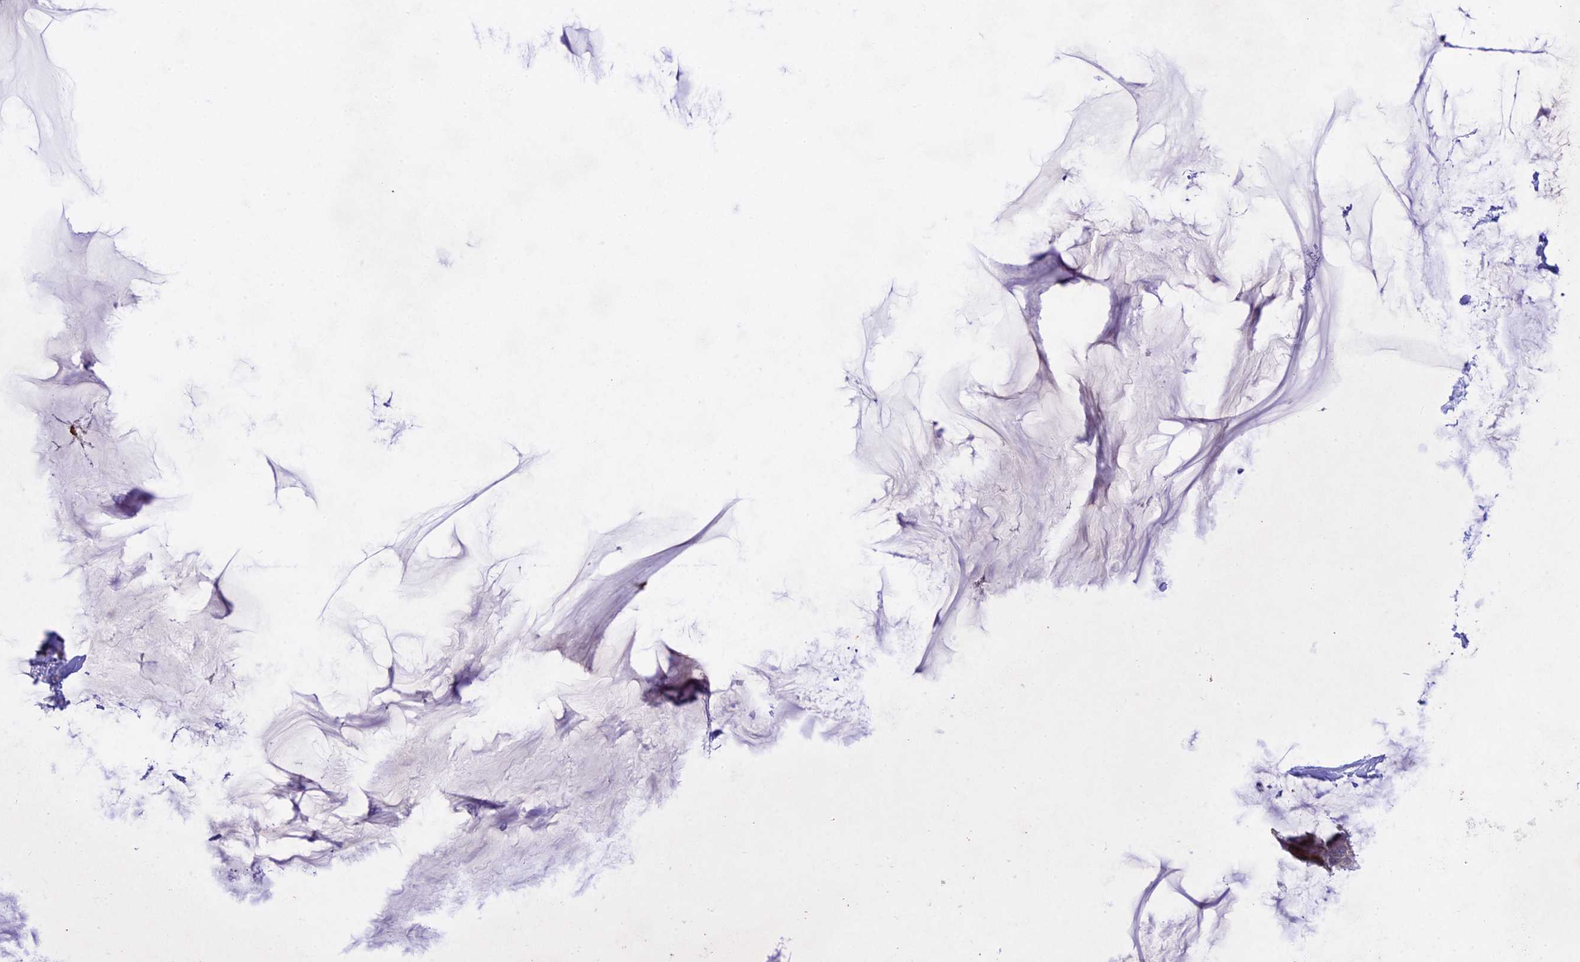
{"staining": {"intensity": "weak", "quantity": "25%-75%", "location": "cytoplasmic/membranous"}, "tissue": "breast cancer", "cell_type": "Tumor cells", "image_type": "cancer", "snomed": [{"axis": "morphology", "description": "Duct carcinoma"}, {"axis": "topography", "description": "Breast"}], "caption": "Weak cytoplasmic/membranous positivity for a protein is appreciated in approximately 25%-75% of tumor cells of breast cancer (invasive ductal carcinoma) using IHC.", "gene": "TGDS", "patient": {"sex": "female", "age": 93}}